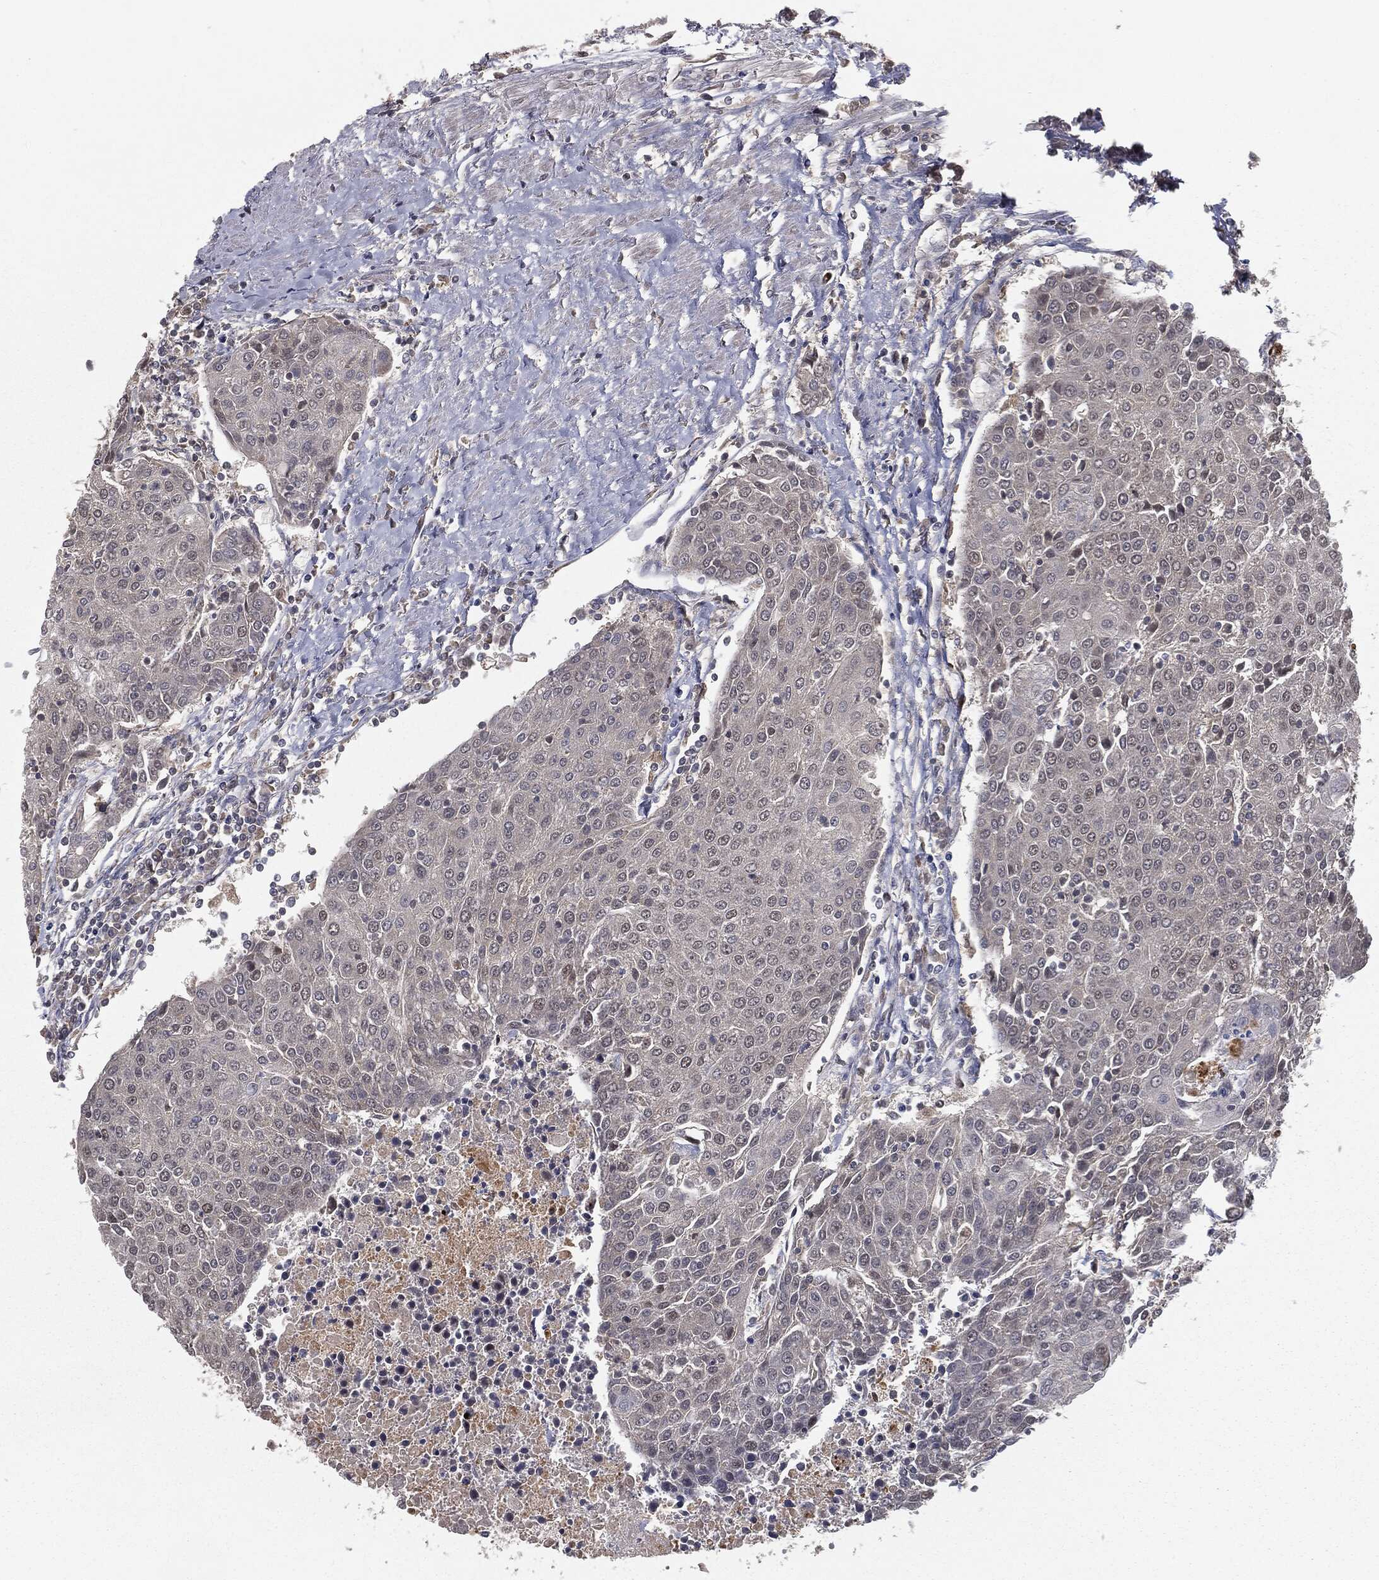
{"staining": {"intensity": "negative", "quantity": "none", "location": "none"}, "tissue": "urothelial cancer", "cell_type": "Tumor cells", "image_type": "cancer", "snomed": [{"axis": "morphology", "description": "Urothelial carcinoma, High grade"}, {"axis": "topography", "description": "Urinary bladder"}], "caption": "Photomicrograph shows no protein positivity in tumor cells of urothelial cancer tissue.", "gene": "FBXO7", "patient": {"sex": "female", "age": 85}}